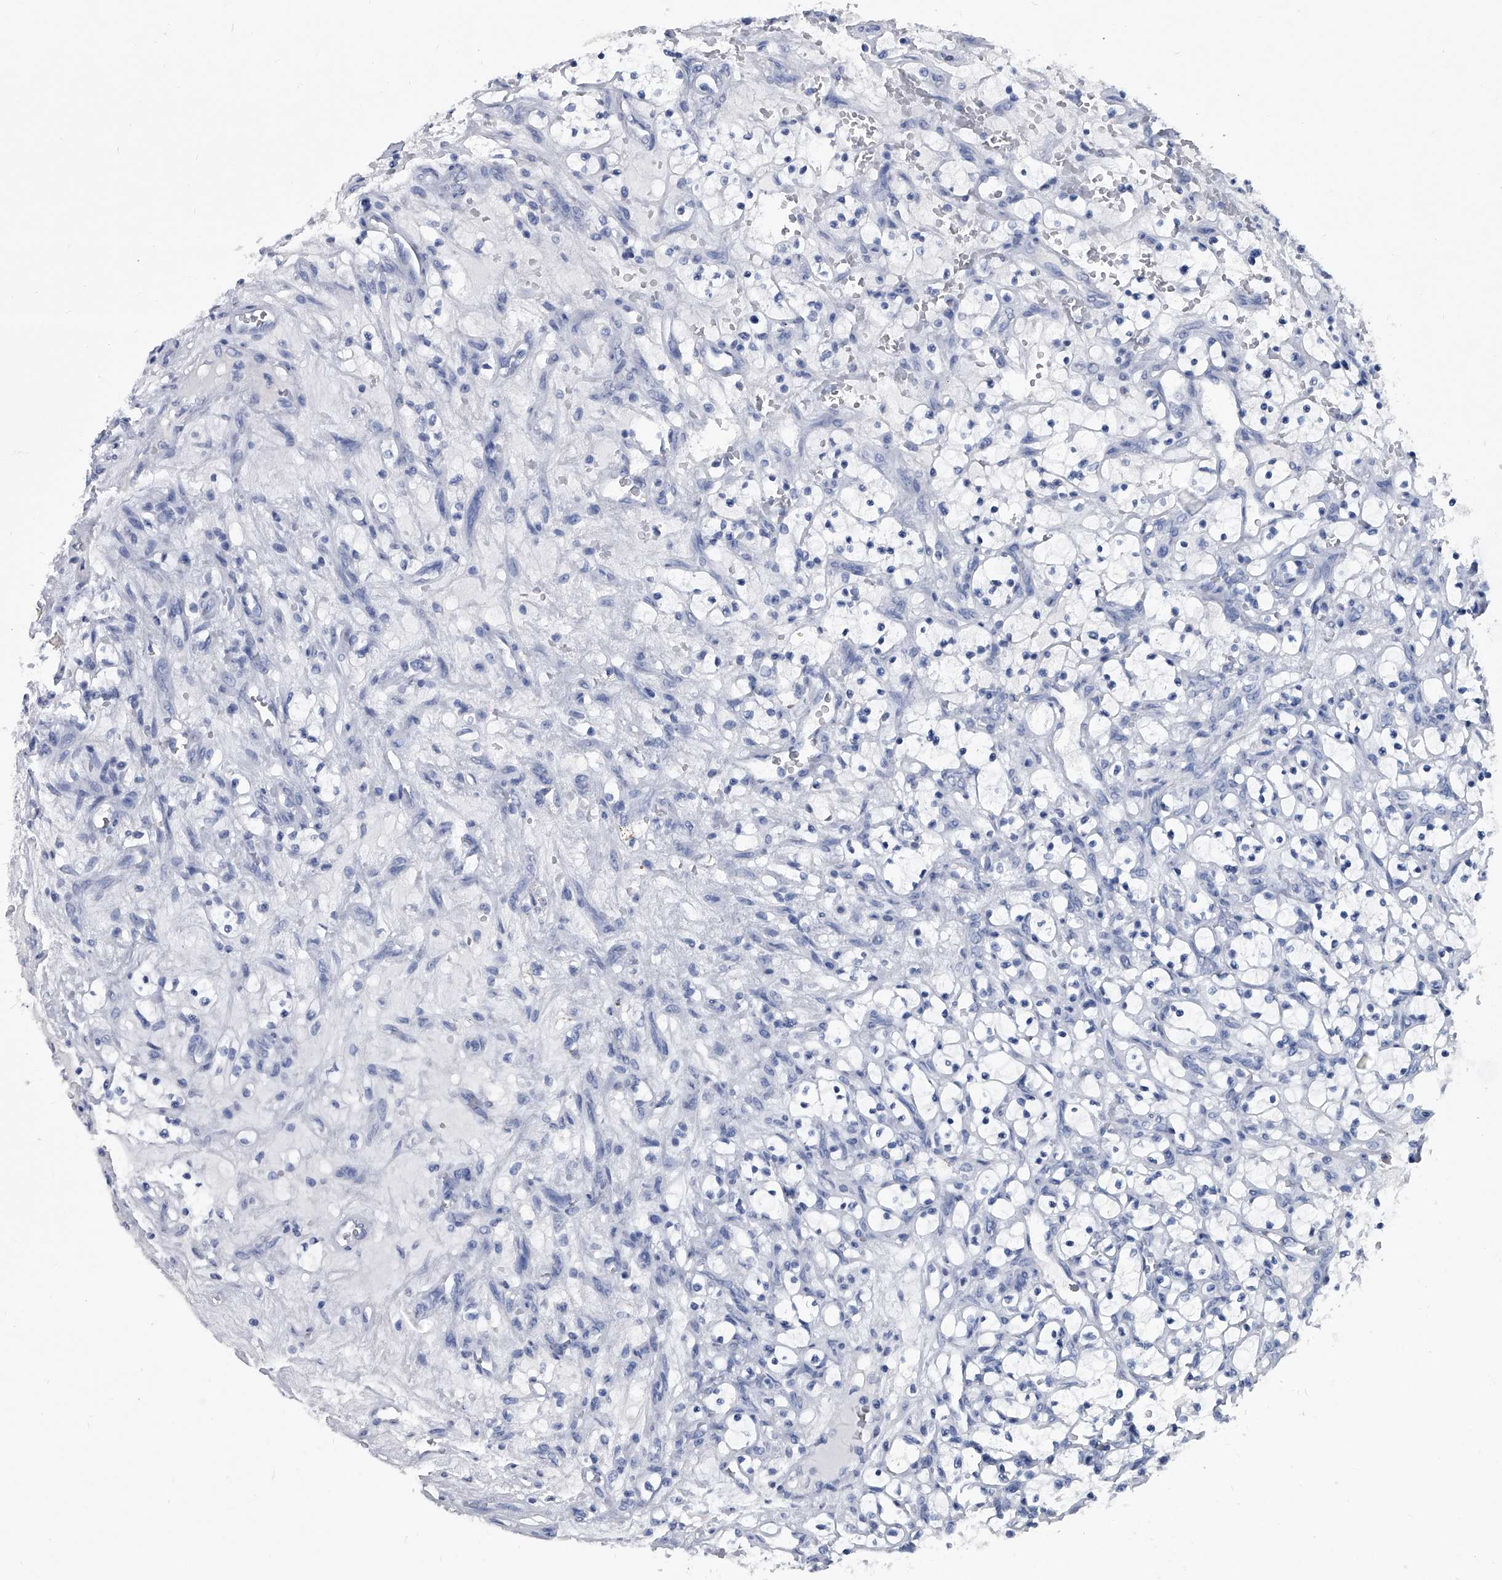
{"staining": {"intensity": "negative", "quantity": "none", "location": "none"}, "tissue": "renal cancer", "cell_type": "Tumor cells", "image_type": "cancer", "snomed": [{"axis": "morphology", "description": "Adenocarcinoma, NOS"}, {"axis": "topography", "description": "Kidney"}], "caption": "Renal cancer (adenocarcinoma) stained for a protein using immunohistochemistry (IHC) displays no staining tumor cells.", "gene": "BCAS1", "patient": {"sex": "female", "age": 69}}